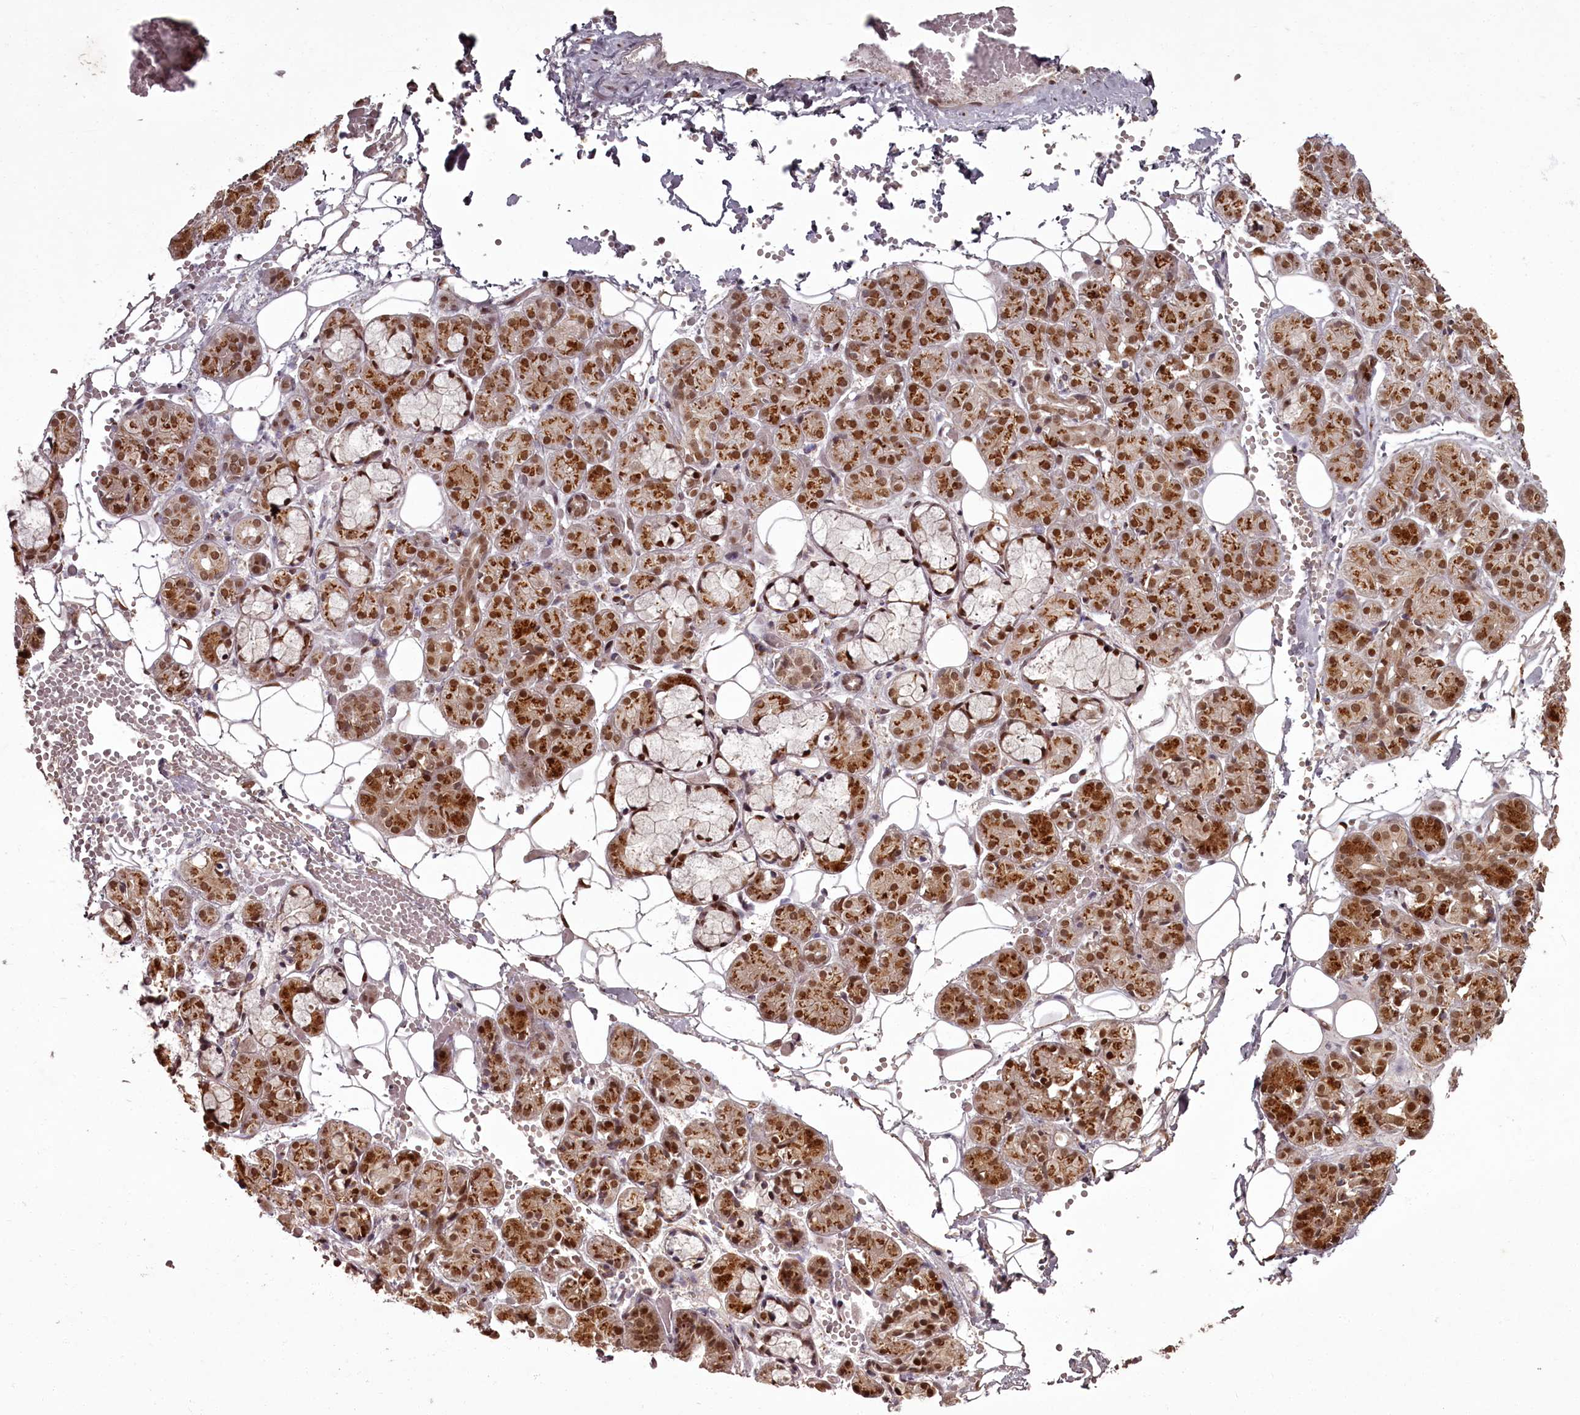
{"staining": {"intensity": "strong", "quantity": ">75%", "location": "cytoplasmic/membranous,nuclear"}, "tissue": "salivary gland", "cell_type": "Glandular cells", "image_type": "normal", "snomed": [{"axis": "morphology", "description": "Normal tissue, NOS"}, {"axis": "topography", "description": "Salivary gland"}], "caption": "The photomicrograph exhibits immunohistochemical staining of benign salivary gland. There is strong cytoplasmic/membranous,nuclear positivity is present in approximately >75% of glandular cells.", "gene": "CEP83", "patient": {"sex": "male", "age": 63}}